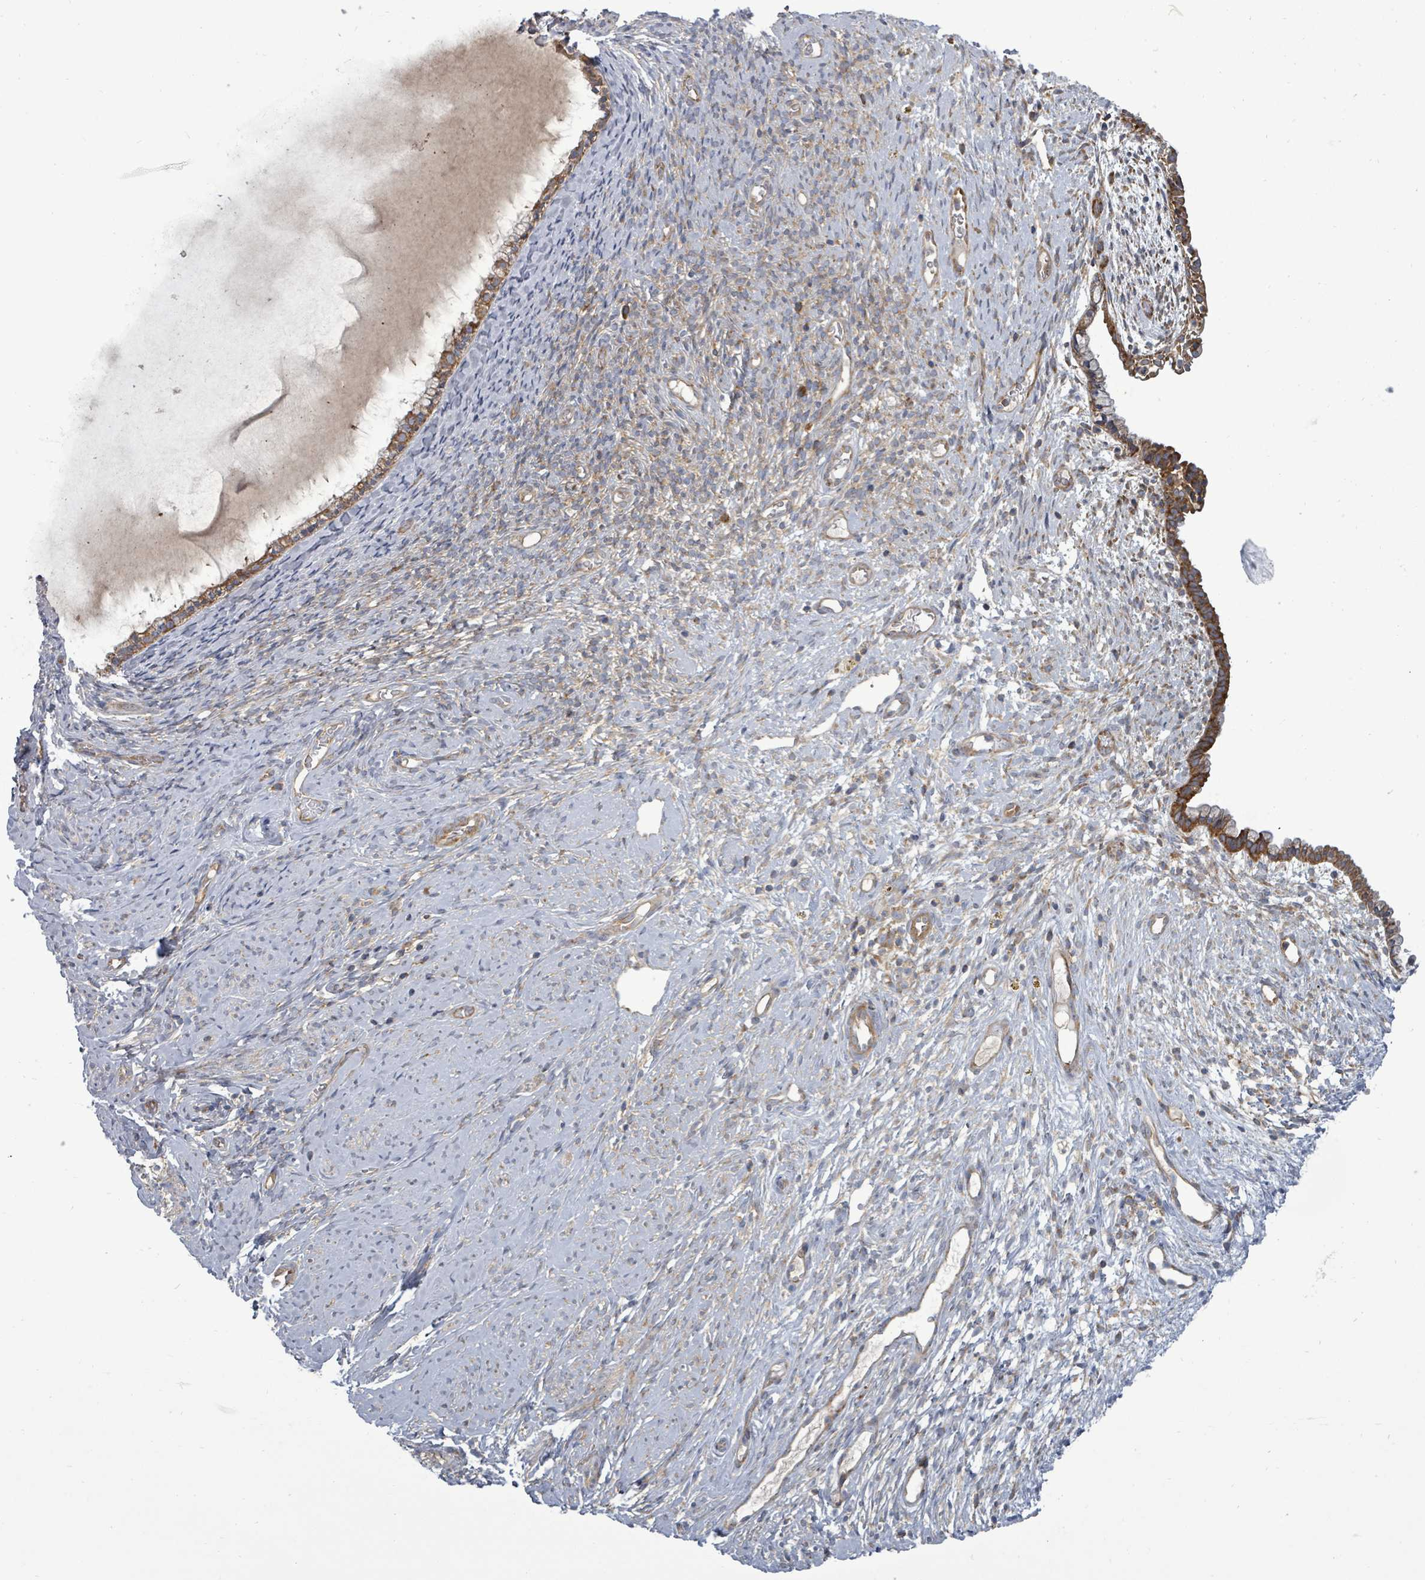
{"staining": {"intensity": "moderate", "quantity": ">75%", "location": "cytoplasmic/membranous"}, "tissue": "cervix", "cell_type": "Glandular cells", "image_type": "normal", "snomed": [{"axis": "morphology", "description": "Normal tissue, NOS"}, {"axis": "topography", "description": "Cervix"}], "caption": "High-power microscopy captured an immunohistochemistry histopathology image of normal cervix, revealing moderate cytoplasmic/membranous staining in approximately >75% of glandular cells. Nuclei are stained in blue.", "gene": "EIF3CL", "patient": {"sex": "female", "age": 76}}